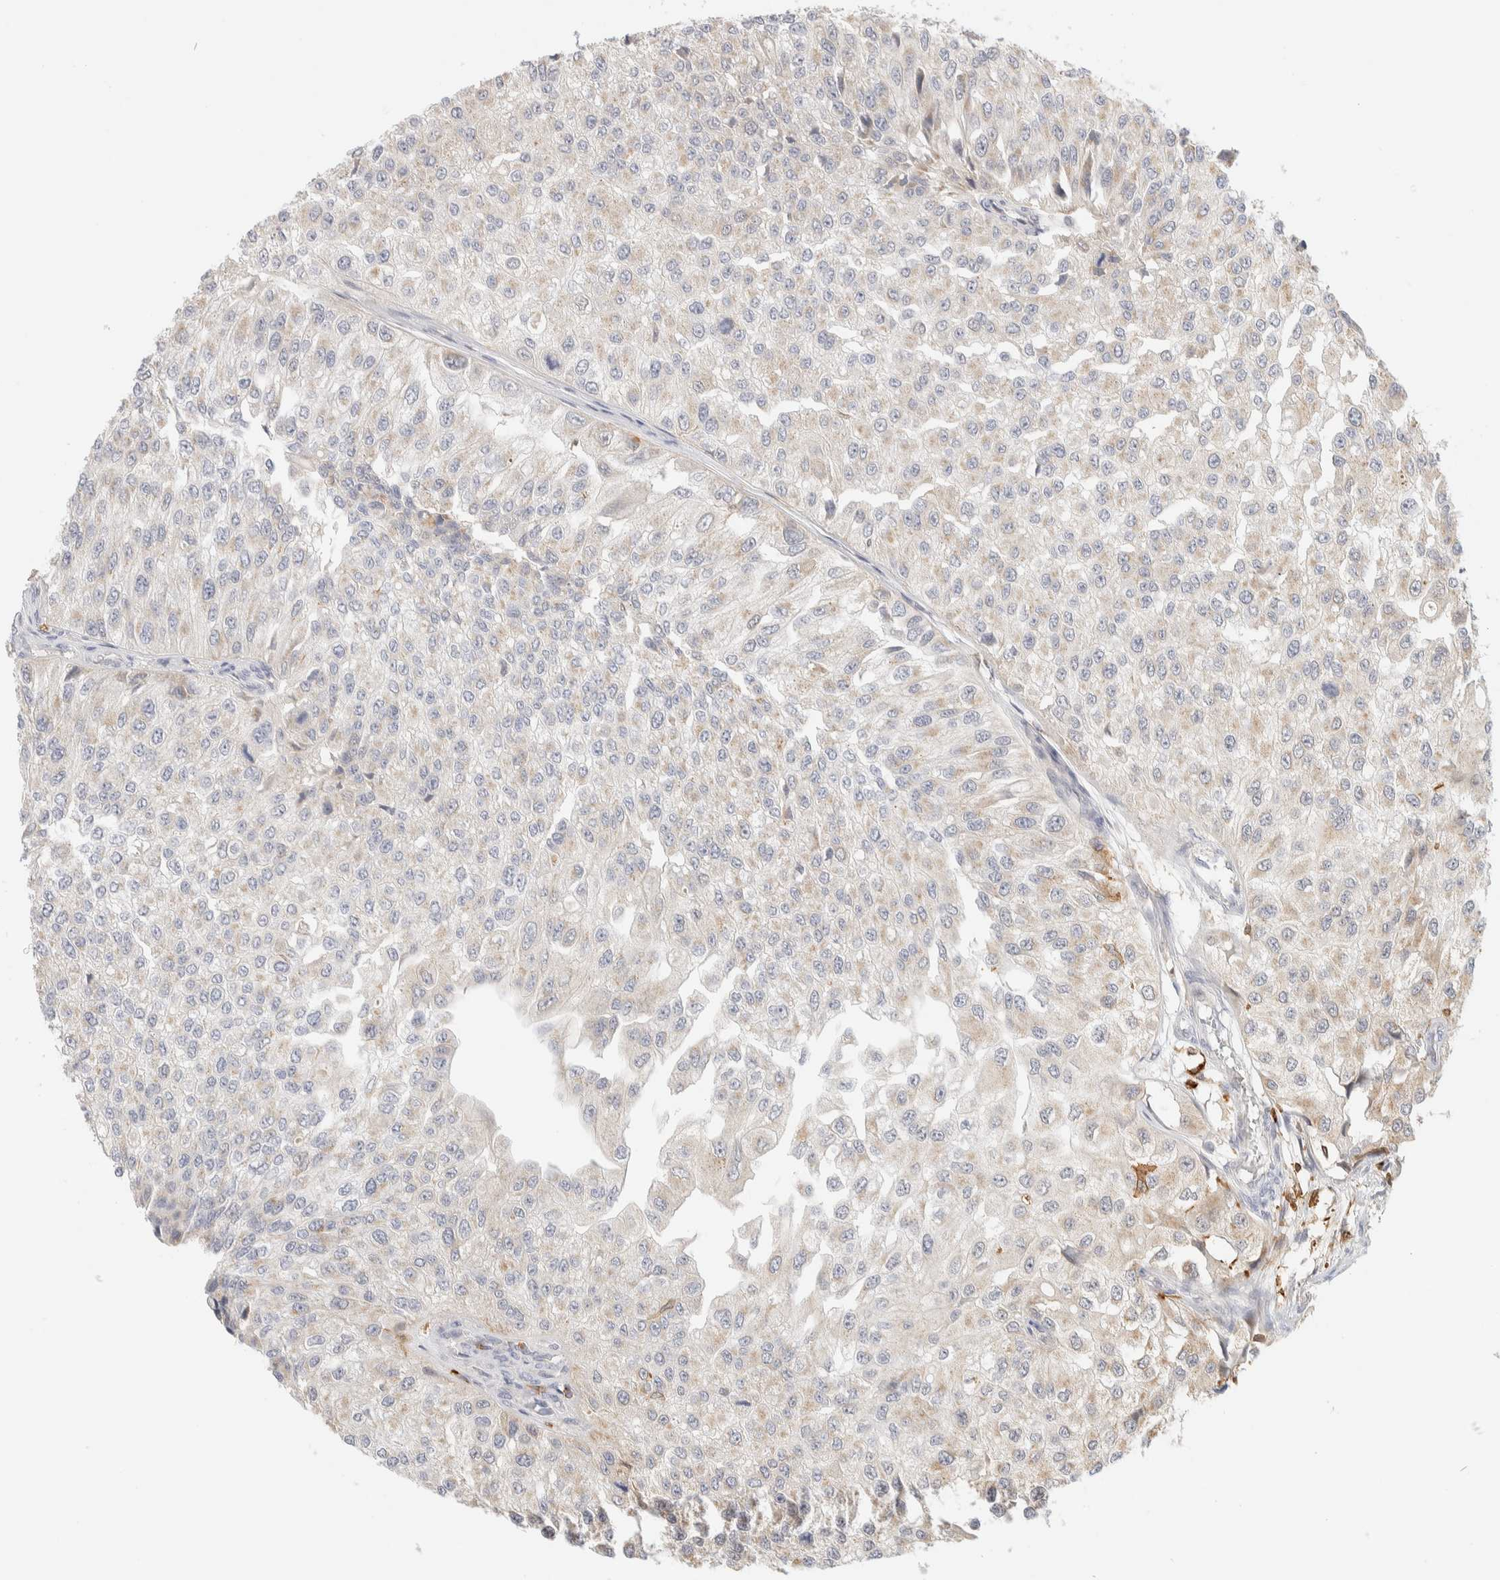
{"staining": {"intensity": "weak", "quantity": "25%-75%", "location": "cytoplasmic/membranous"}, "tissue": "urothelial cancer", "cell_type": "Tumor cells", "image_type": "cancer", "snomed": [{"axis": "morphology", "description": "Urothelial carcinoma, High grade"}, {"axis": "topography", "description": "Kidney"}, {"axis": "topography", "description": "Urinary bladder"}], "caption": "This photomicrograph reveals urothelial cancer stained with immunohistochemistry to label a protein in brown. The cytoplasmic/membranous of tumor cells show weak positivity for the protein. Nuclei are counter-stained blue.", "gene": "RUNDC1", "patient": {"sex": "male", "age": 77}}